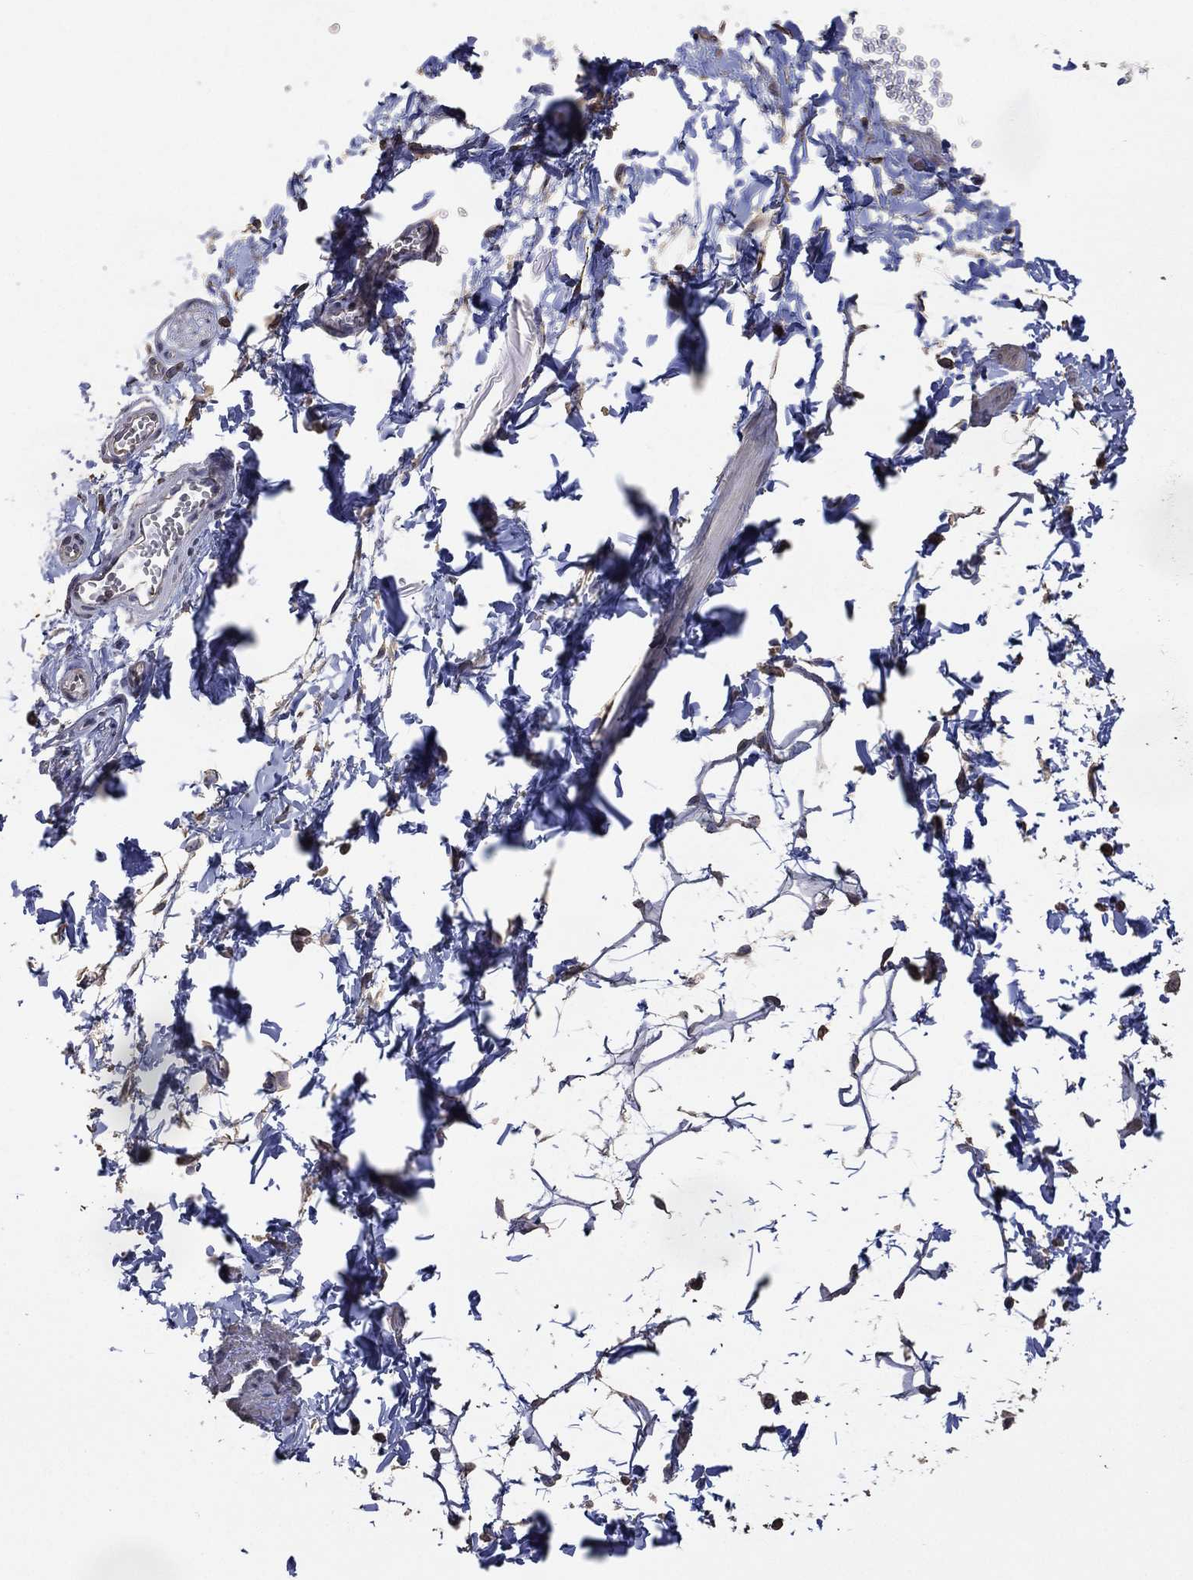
{"staining": {"intensity": "negative", "quantity": "none", "location": "none"}, "tissue": "adipose tissue", "cell_type": "Adipocytes", "image_type": "normal", "snomed": [{"axis": "morphology", "description": "Normal tissue, NOS"}, {"axis": "topography", "description": "Smooth muscle"}, {"axis": "topography", "description": "Peripheral nerve tissue"}], "caption": "Adipocytes are negative for protein expression in unremarkable human adipose tissue.", "gene": "ADPRHL1", "patient": {"sex": "male", "age": 22}}